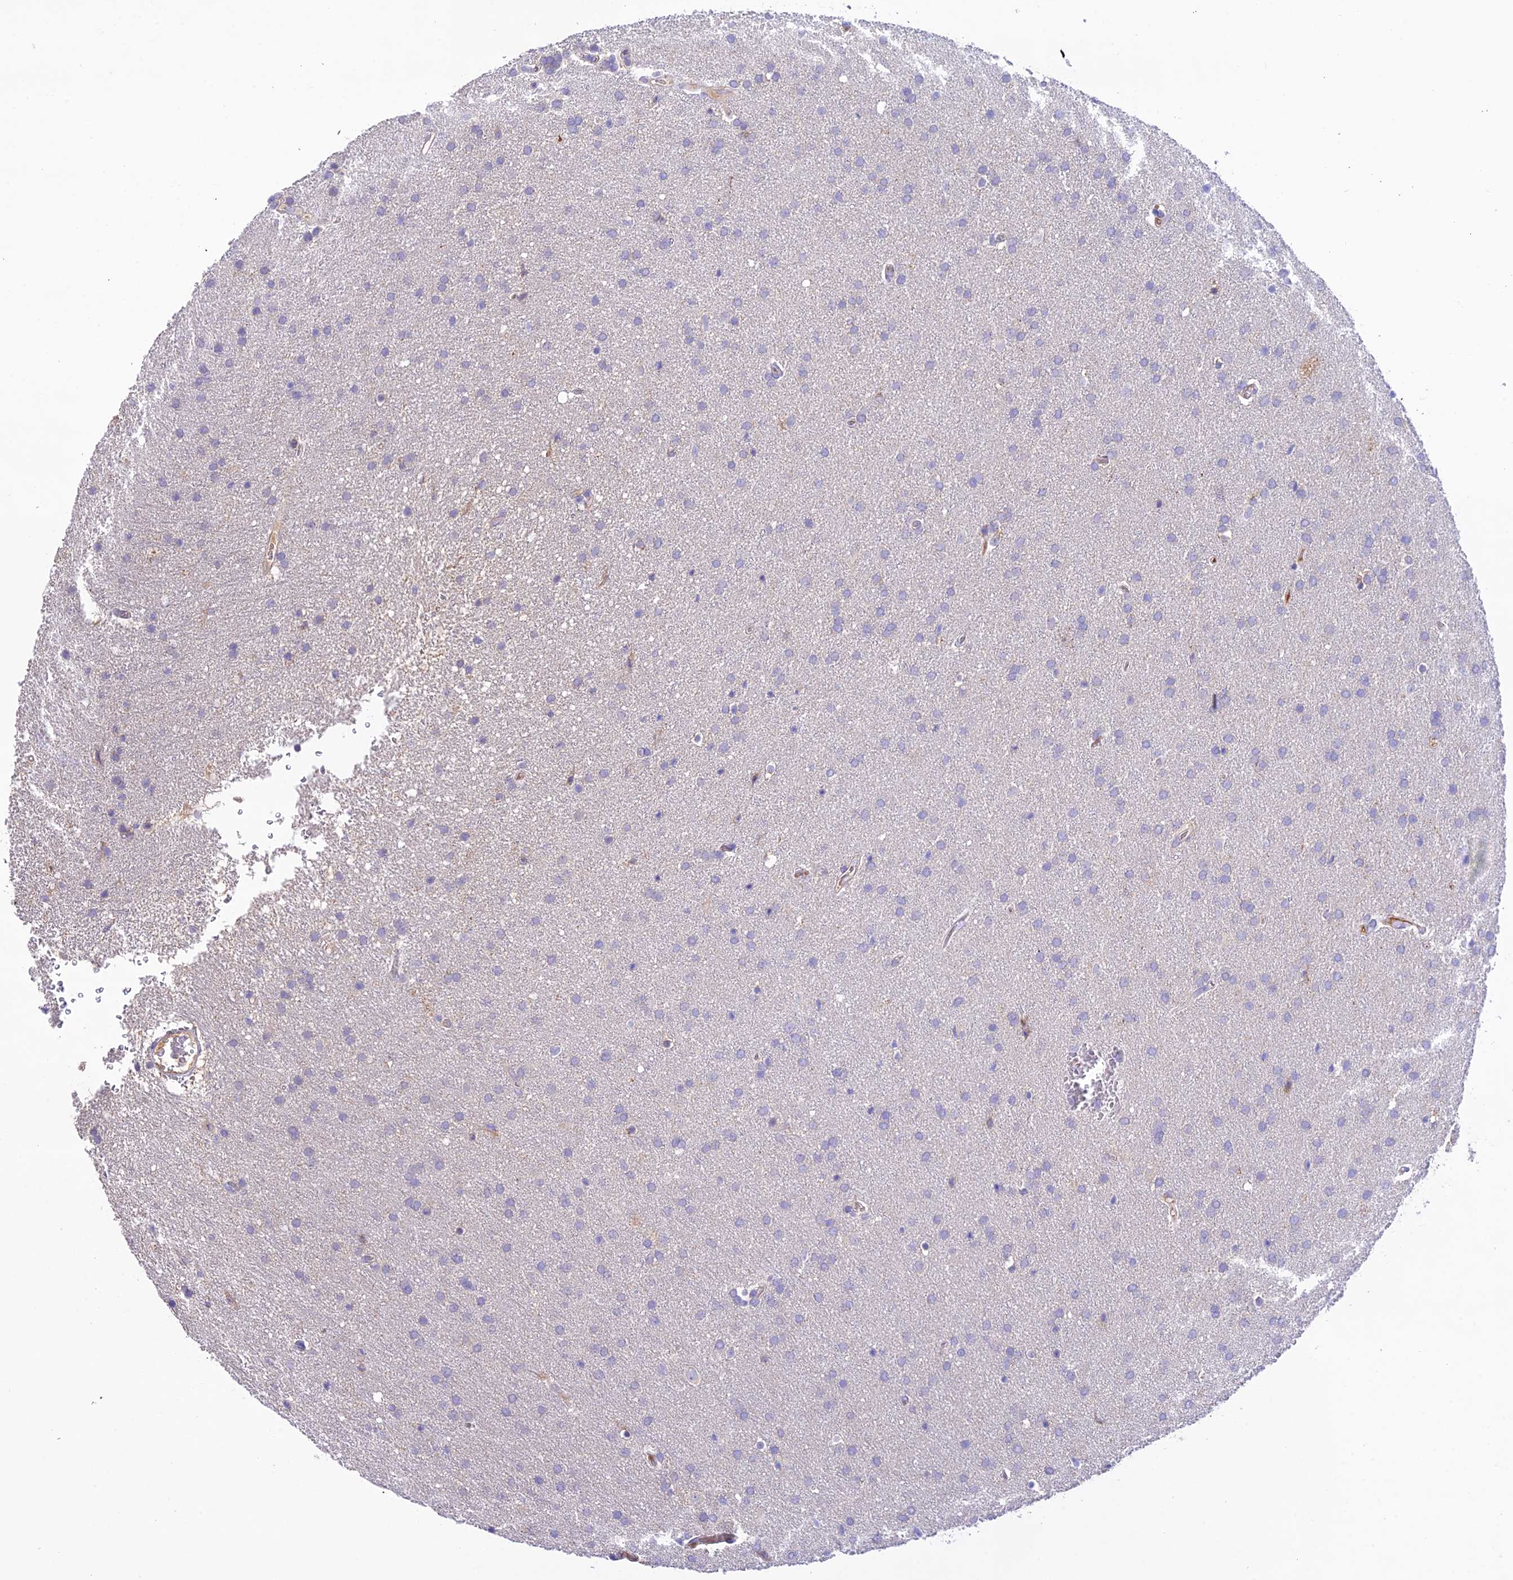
{"staining": {"intensity": "negative", "quantity": "none", "location": "none"}, "tissue": "glioma", "cell_type": "Tumor cells", "image_type": "cancer", "snomed": [{"axis": "morphology", "description": "Glioma, malignant, Low grade"}, {"axis": "topography", "description": "Brain"}], "caption": "Malignant glioma (low-grade) stained for a protein using immunohistochemistry shows no expression tumor cells.", "gene": "NLRP9", "patient": {"sex": "female", "age": 32}}